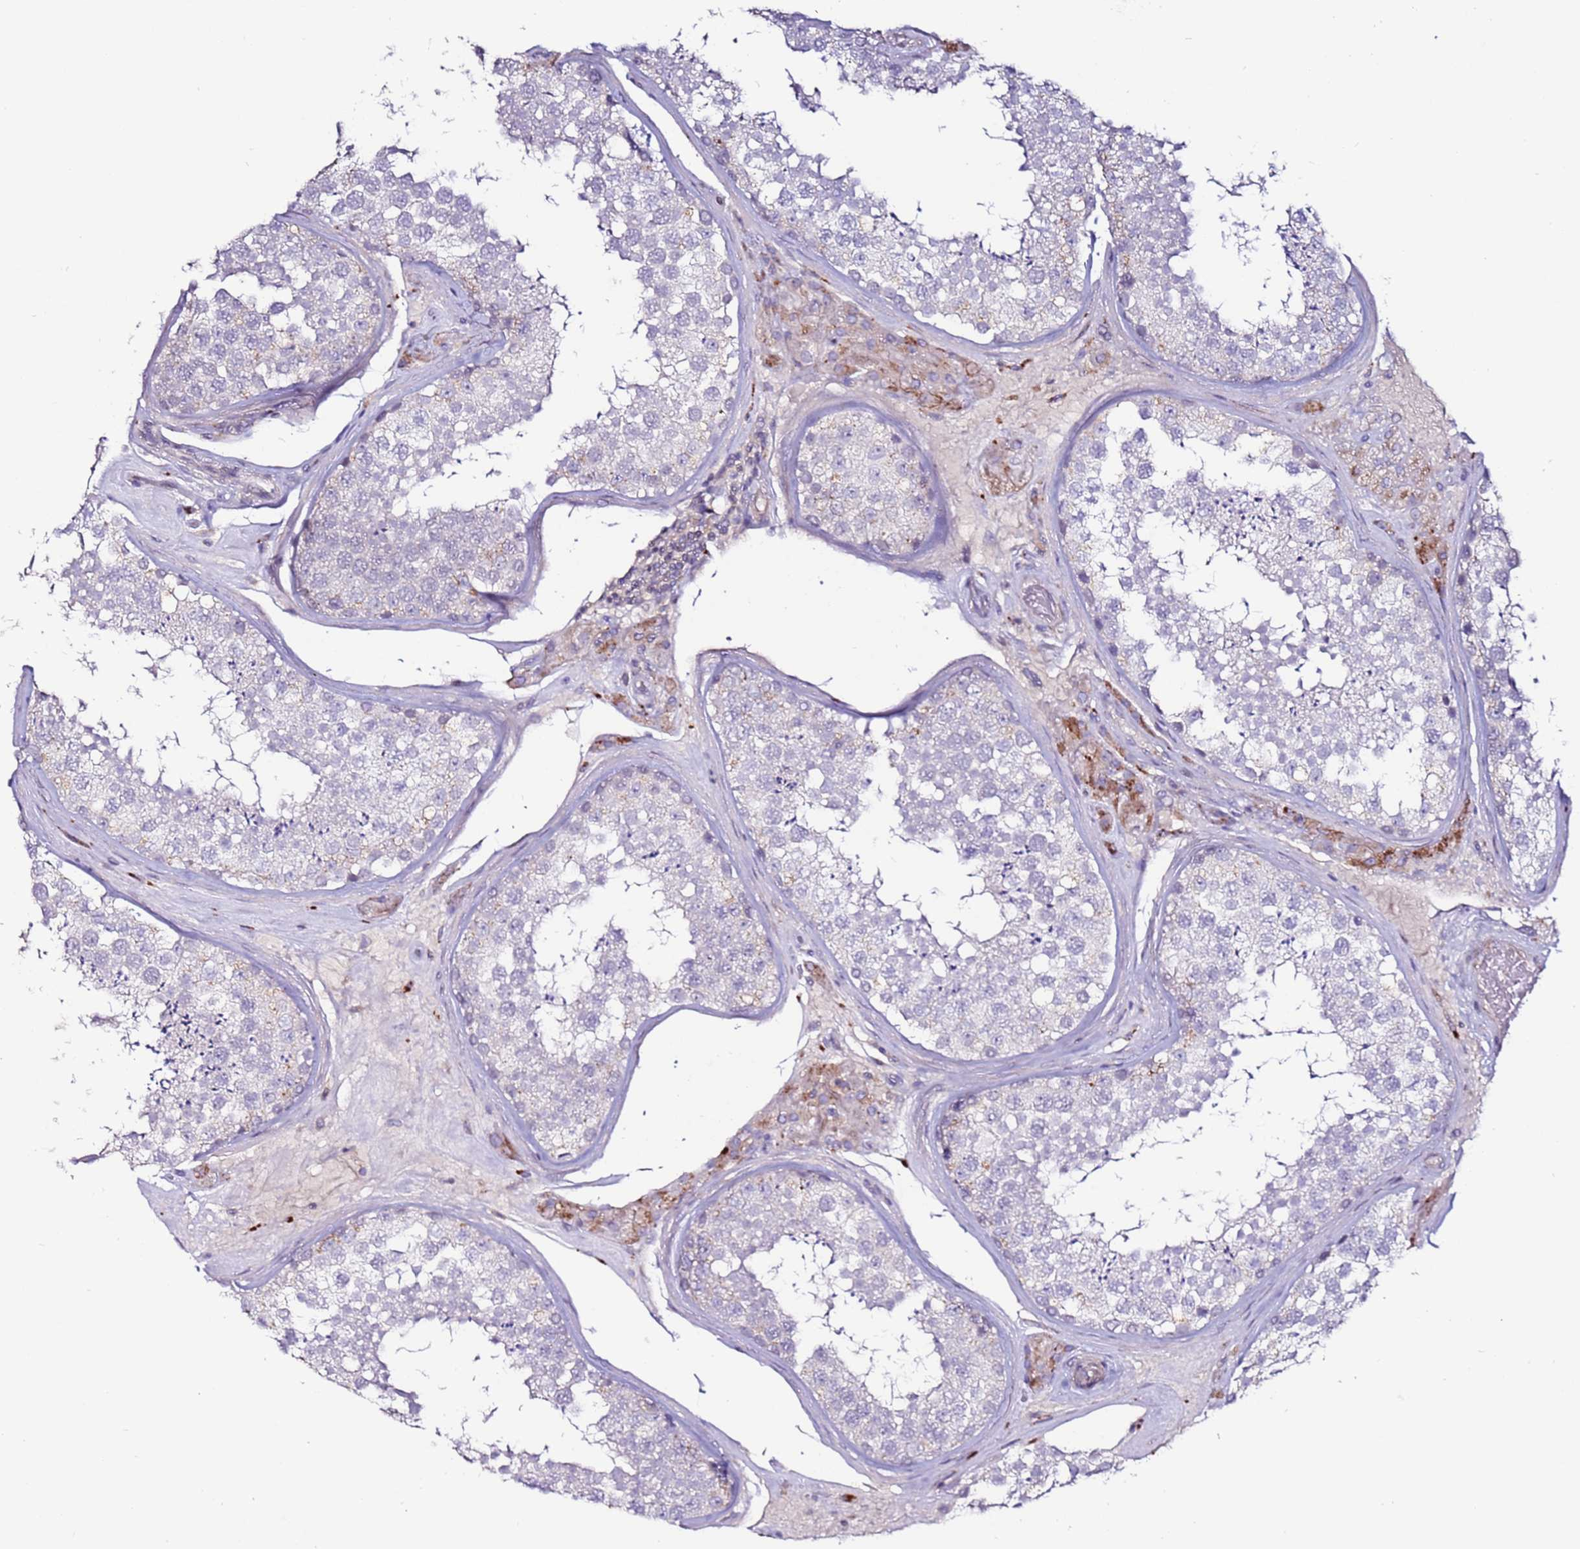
{"staining": {"intensity": "negative", "quantity": "none", "location": "none"}, "tissue": "testis", "cell_type": "Cells in seminiferous ducts", "image_type": "normal", "snomed": [{"axis": "morphology", "description": "Normal tissue, NOS"}, {"axis": "topography", "description": "Testis"}], "caption": "Protein analysis of benign testis exhibits no significant staining in cells in seminiferous ducts.", "gene": "CLEC4M", "patient": {"sex": "male", "age": 46}}